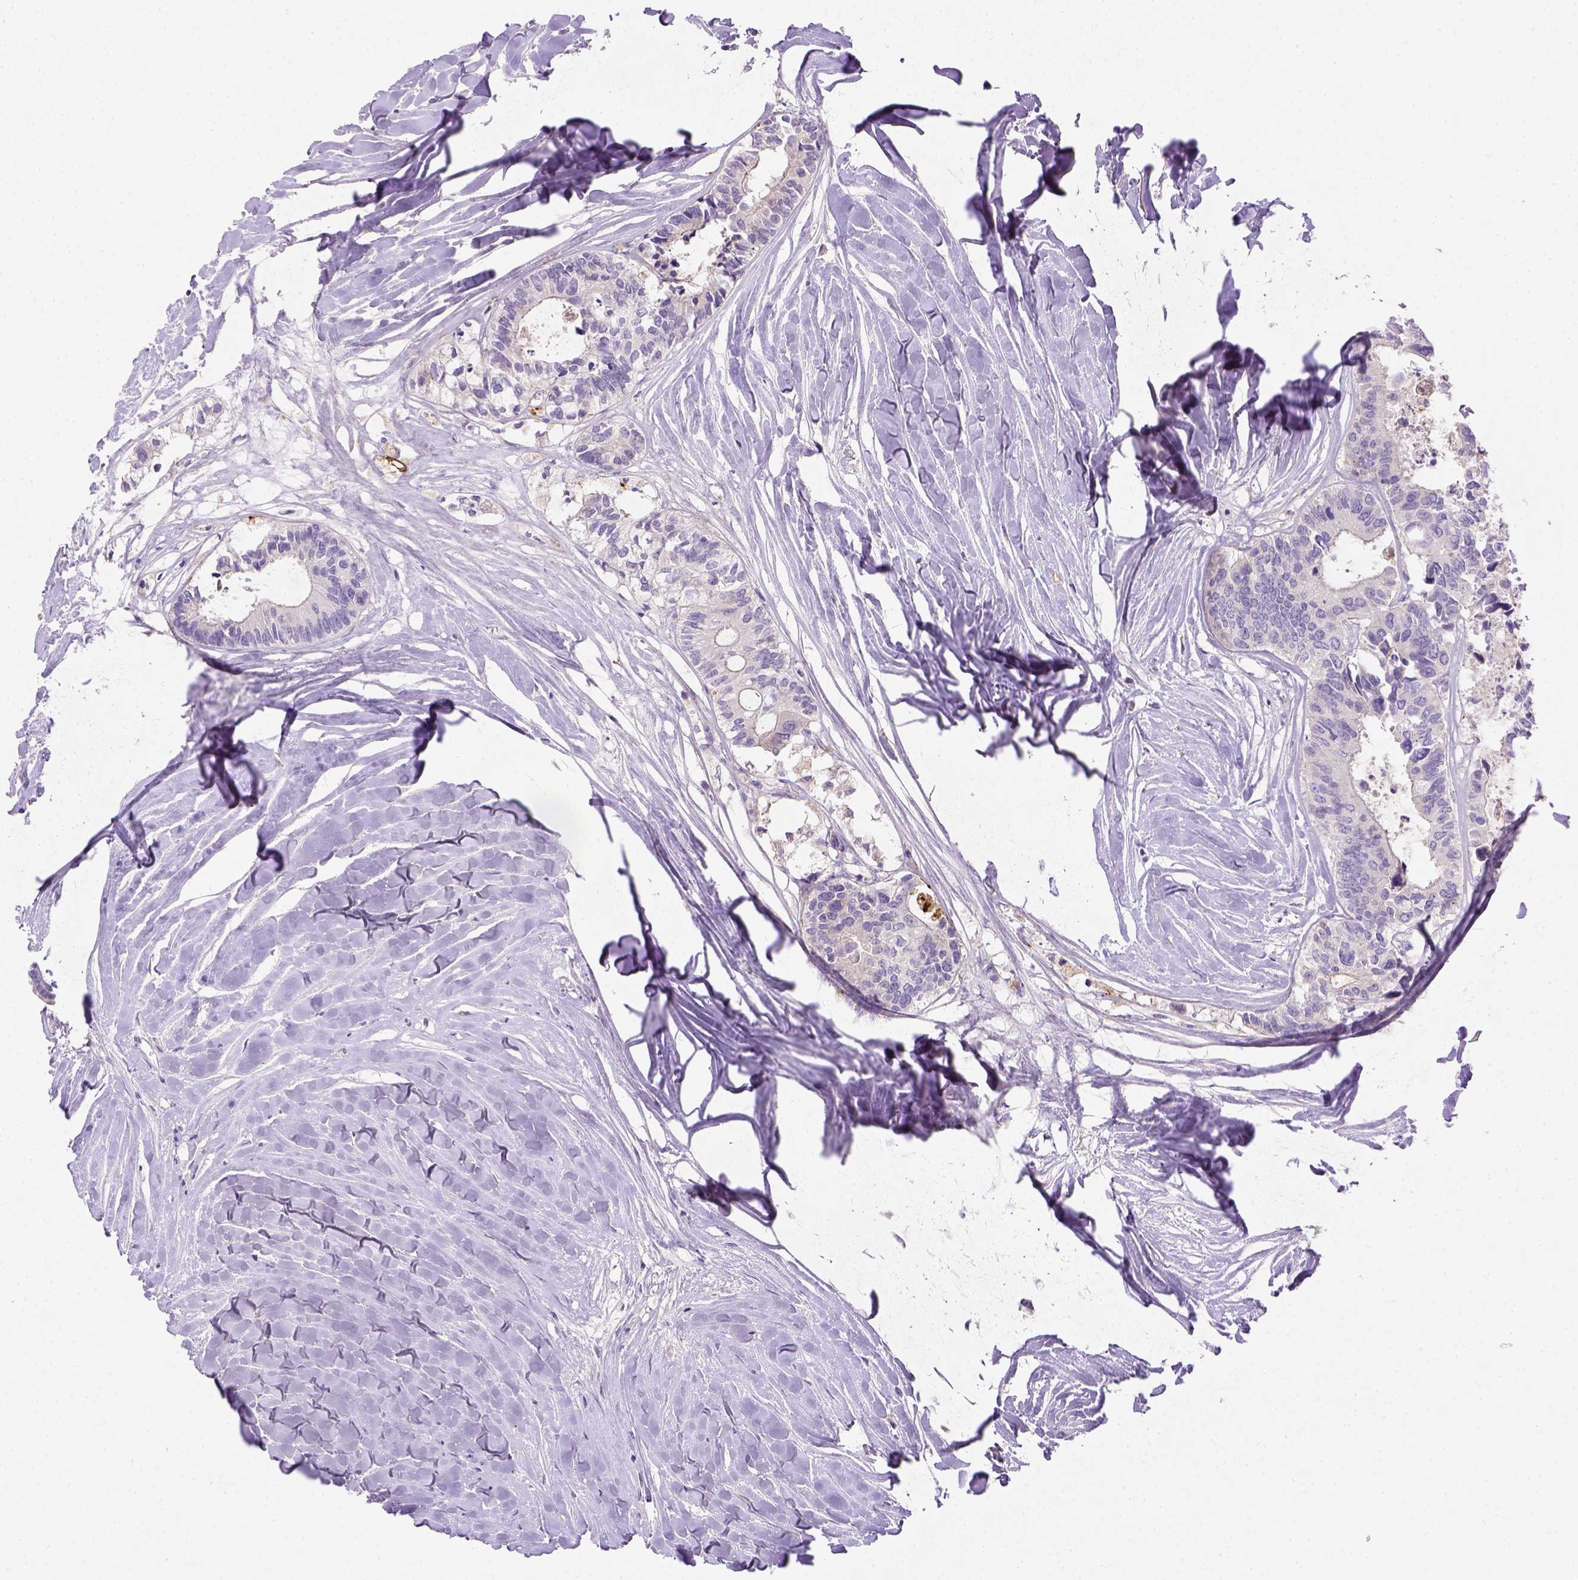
{"staining": {"intensity": "negative", "quantity": "none", "location": "none"}, "tissue": "colorectal cancer", "cell_type": "Tumor cells", "image_type": "cancer", "snomed": [{"axis": "morphology", "description": "Adenocarcinoma, NOS"}, {"axis": "topography", "description": "Colon"}, {"axis": "topography", "description": "Rectum"}], "caption": "A high-resolution image shows immunohistochemistry (IHC) staining of colorectal cancer, which shows no significant positivity in tumor cells. (DAB (3,3'-diaminobenzidine) immunohistochemistry (IHC) with hematoxylin counter stain).", "gene": "NUDT2", "patient": {"sex": "male", "age": 57}}